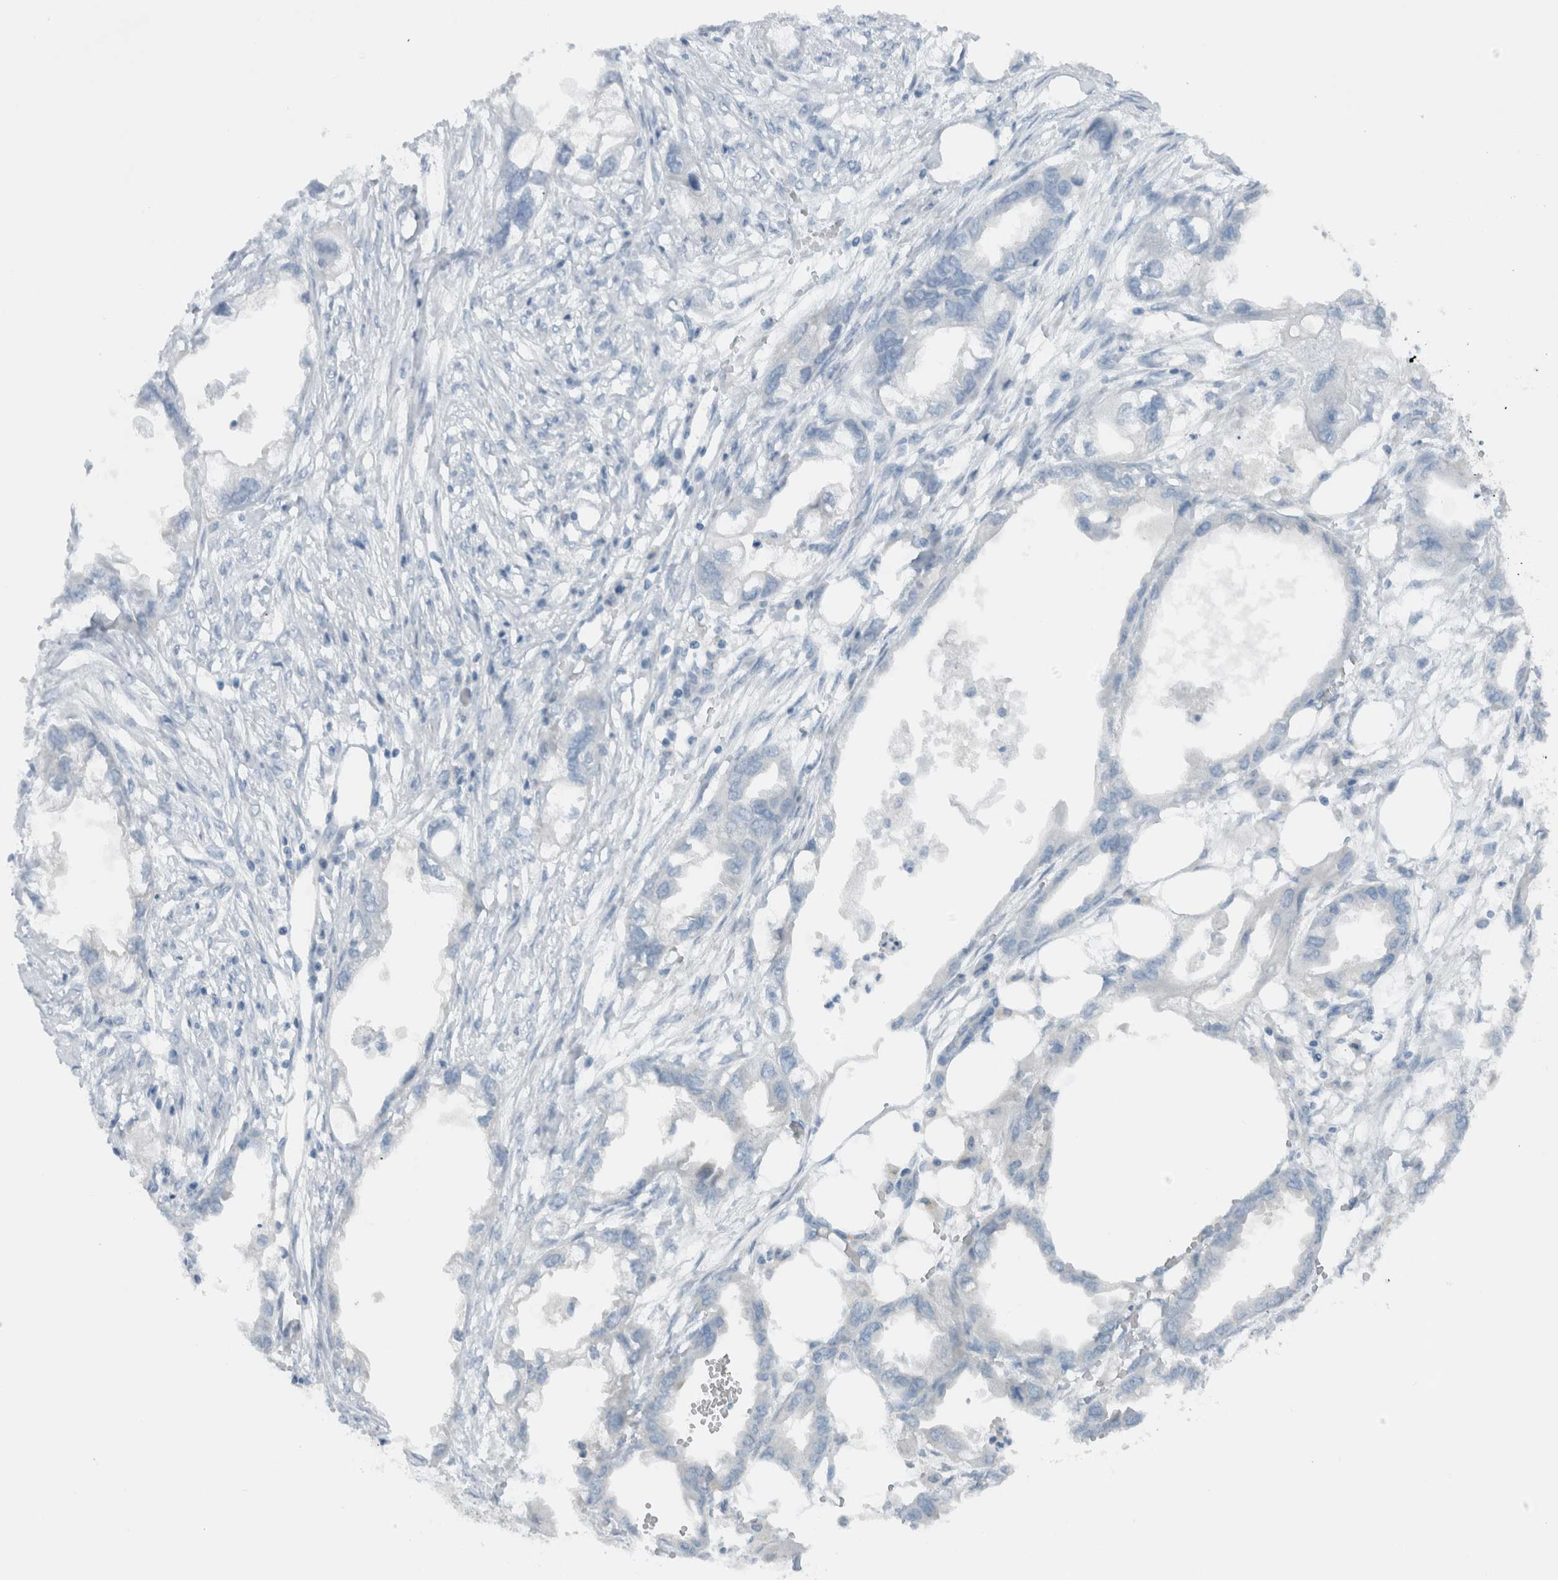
{"staining": {"intensity": "negative", "quantity": "none", "location": "none"}, "tissue": "endometrial cancer", "cell_type": "Tumor cells", "image_type": "cancer", "snomed": [{"axis": "morphology", "description": "Adenocarcinoma, NOS"}, {"axis": "morphology", "description": "Adenocarcinoma, metastatic, NOS"}, {"axis": "topography", "description": "Adipose tissue"}, {"axis": "topography", "description": "Endometrium"}], "caption": "Immunohistochemistry (IHC) image of neoplastic tissue: endometrial adenocarcinoma stained with DAB (3,3'-diaminobenzidine) displays no significant protein staining in tumor cells.", "gene": "ERCC6L2", "patient": {"sex": "female", "age": 67}}